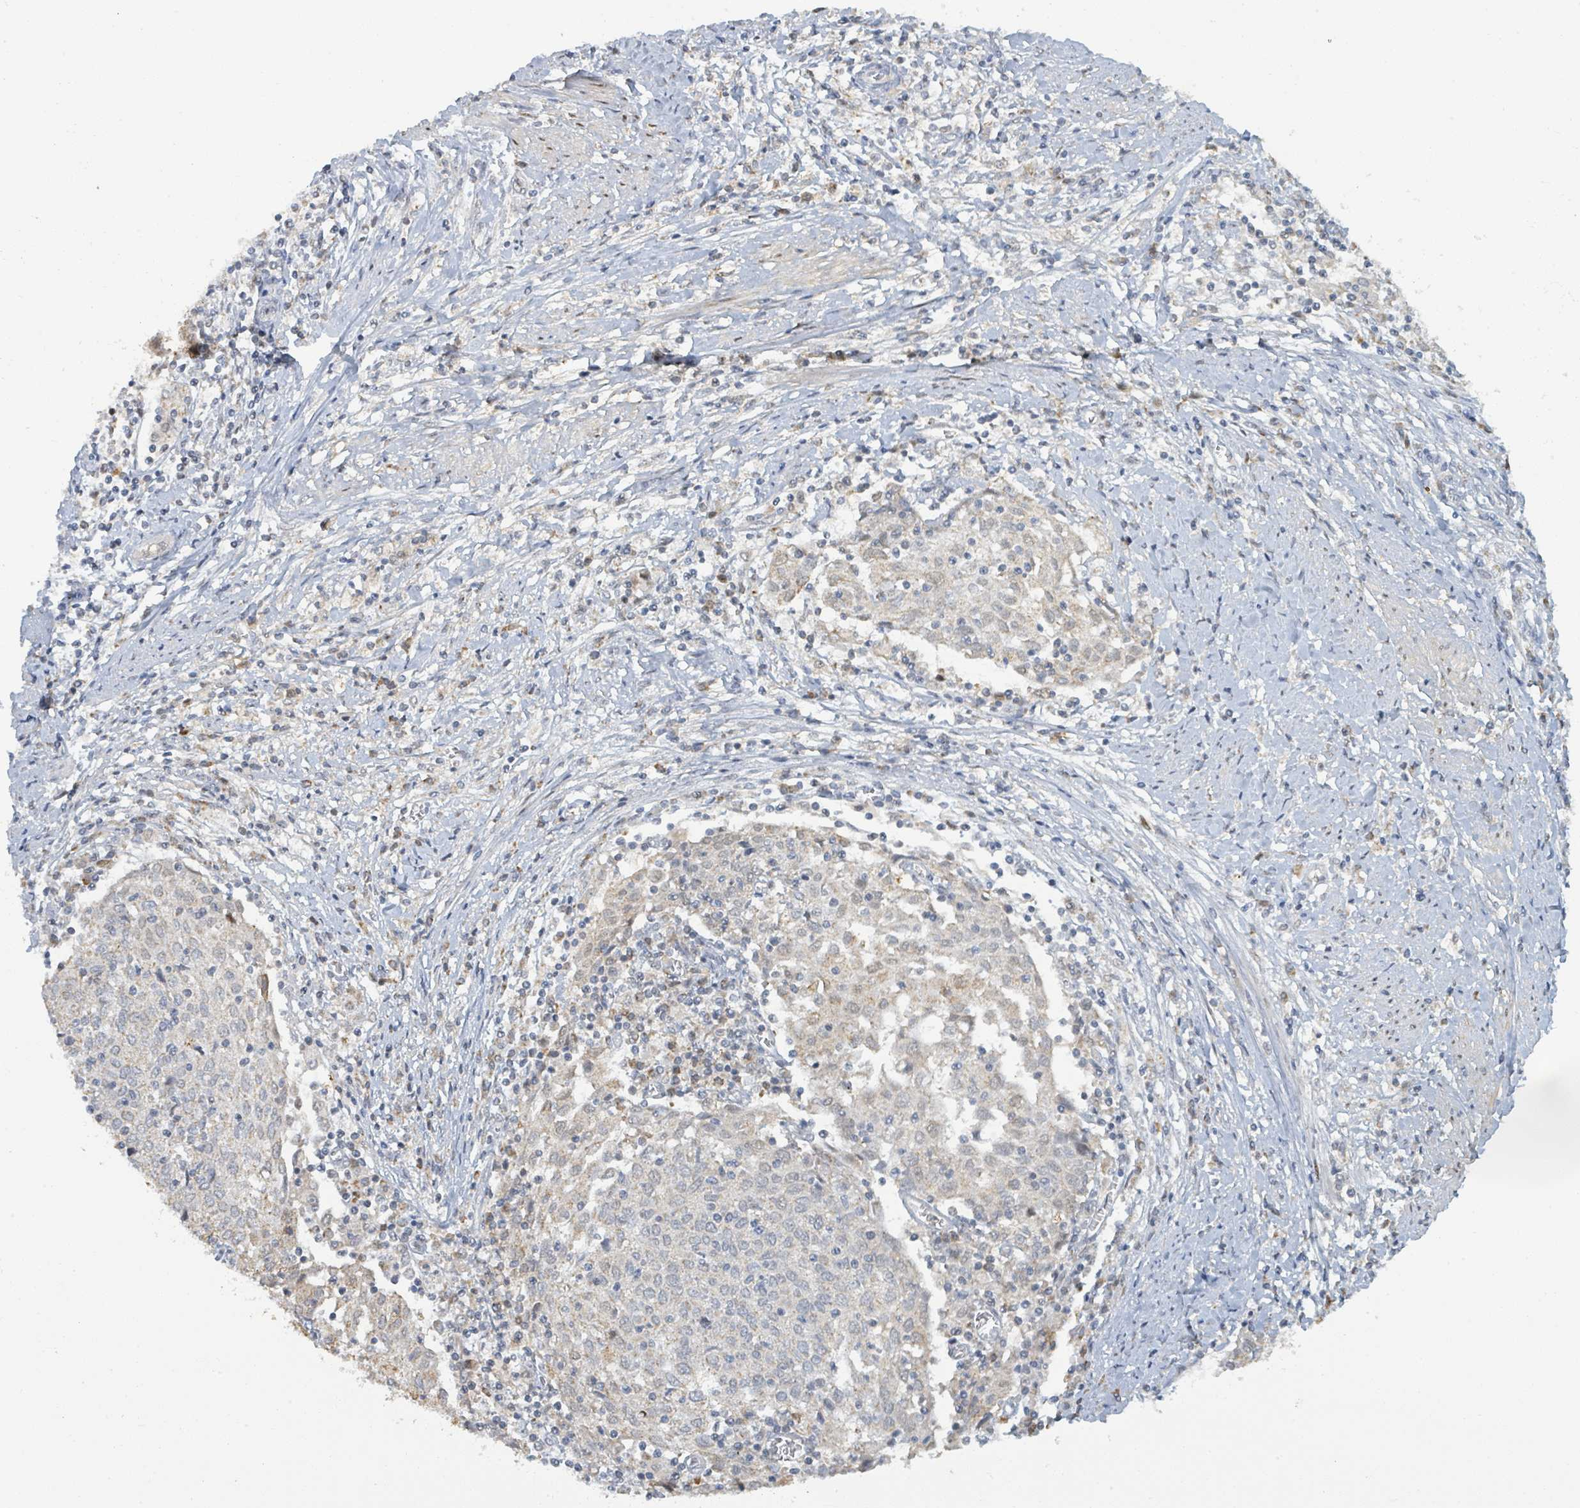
{"staining": {"intensity": "negative", "quantity": "none", "location": "none"}, "tissue": "cervical cancer", "cell_type": "Tumor cells", "image_type": "cancer", "snomed": [{"axis": "morphology", "description": "Squamous cell carcinoma, NOS"}, {"axis": "topography", "description": "Cervix"}], "caption": "A photomicrograph of human cervical cancer is negative for staining in tumor cells.", "gene": "PSMB7", "patient": {"sex": "female", "age": 52}}